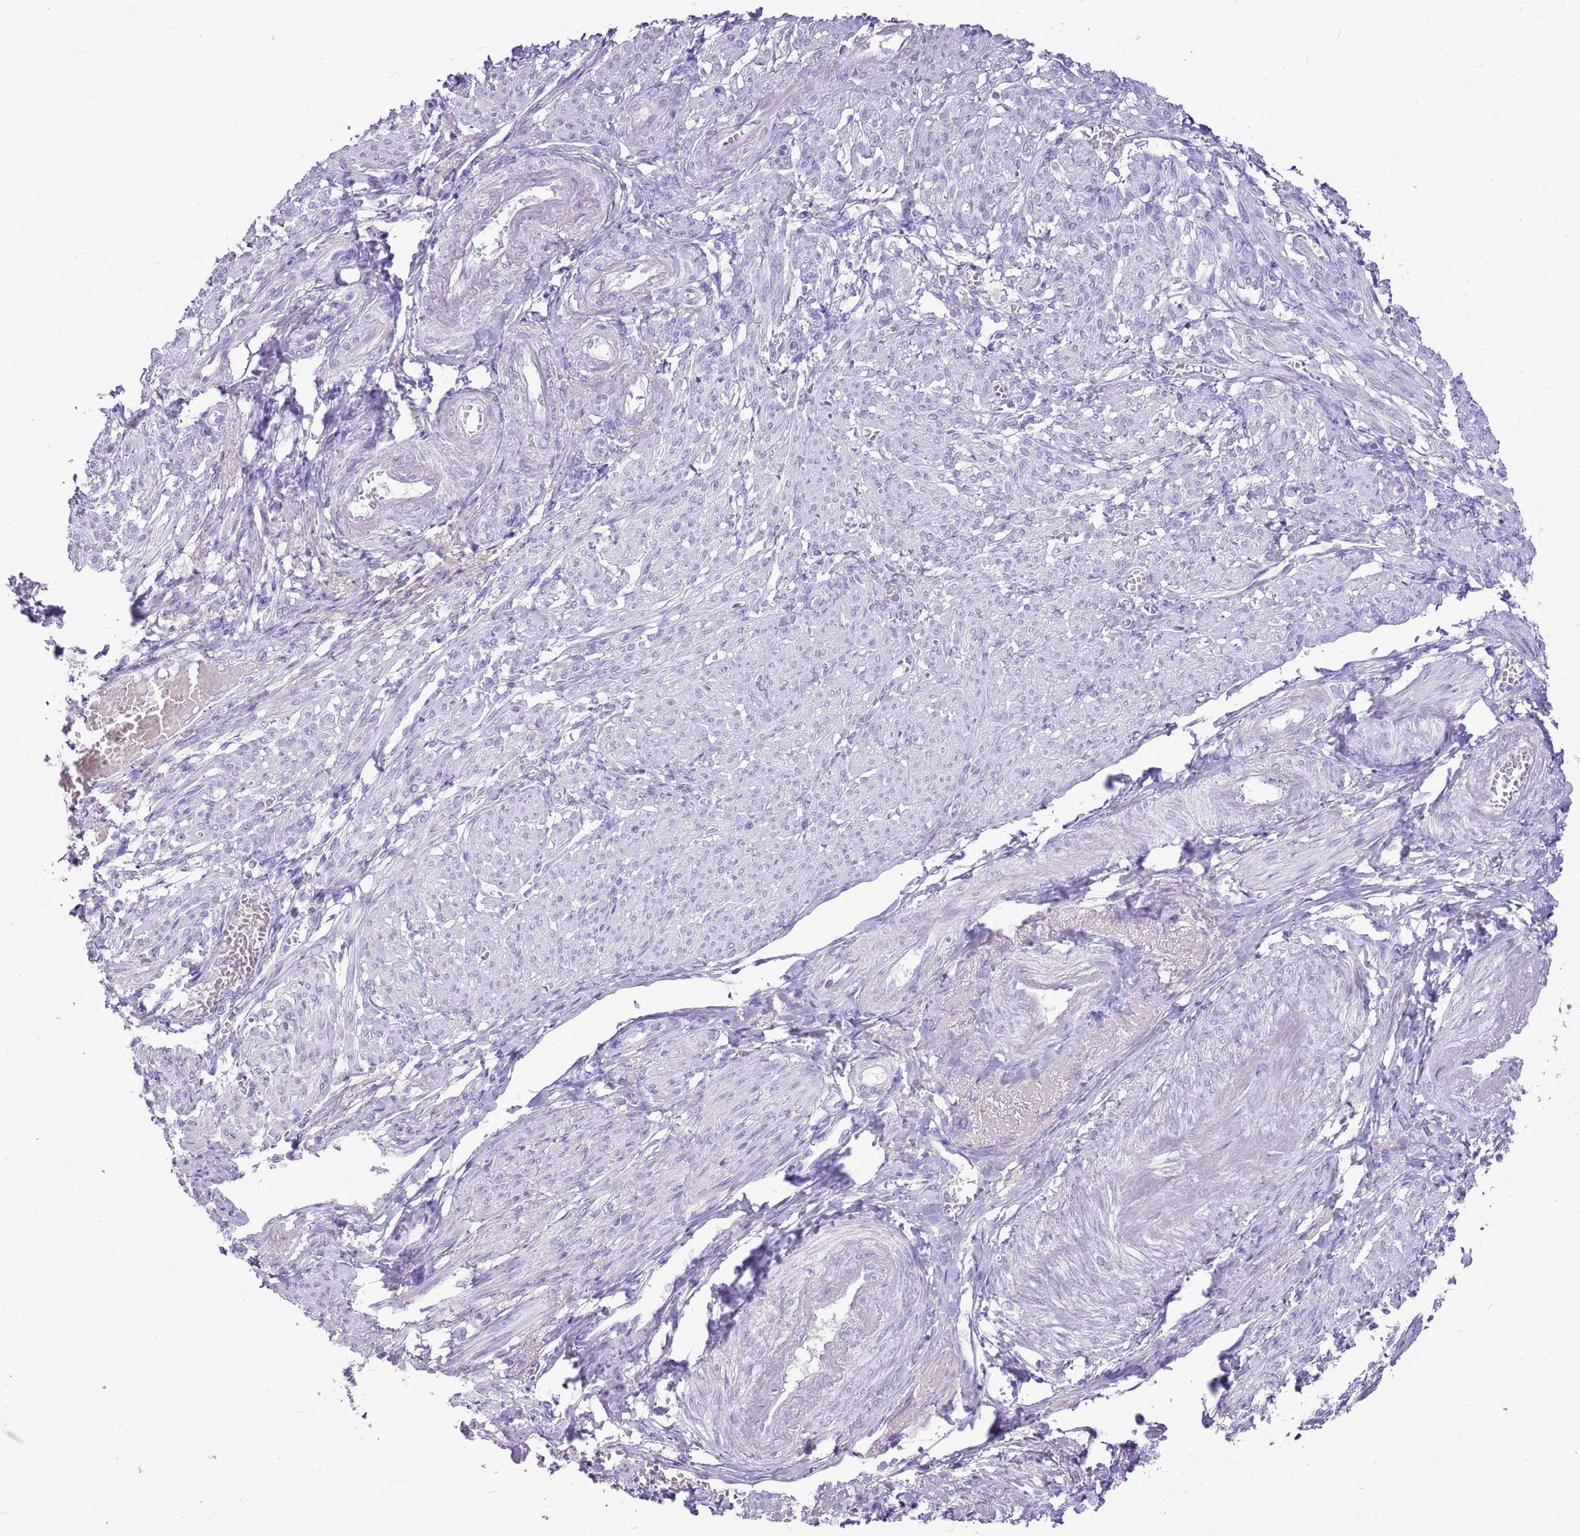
{"staining": {"intensity": "negative", "quantity": "none", "location": "none"}, "tissue": "smooth muscle", "cell_type": "Smooth muscle cells", "image_type": "normal", "snomed": [{"axis": "morphology", "description": "Normal tissue, NOS"}, {"axis": "topography", "description": "Smooth muscle"}], "caption": "Smooth muscle cells are negative for brown protein staining in normal smooth muscle. (DAB (3,3'-diaminobenzidine) IHC, high magnification).", "gene": "IGKV3", "patient": {"sex": "female", "age": 39}}